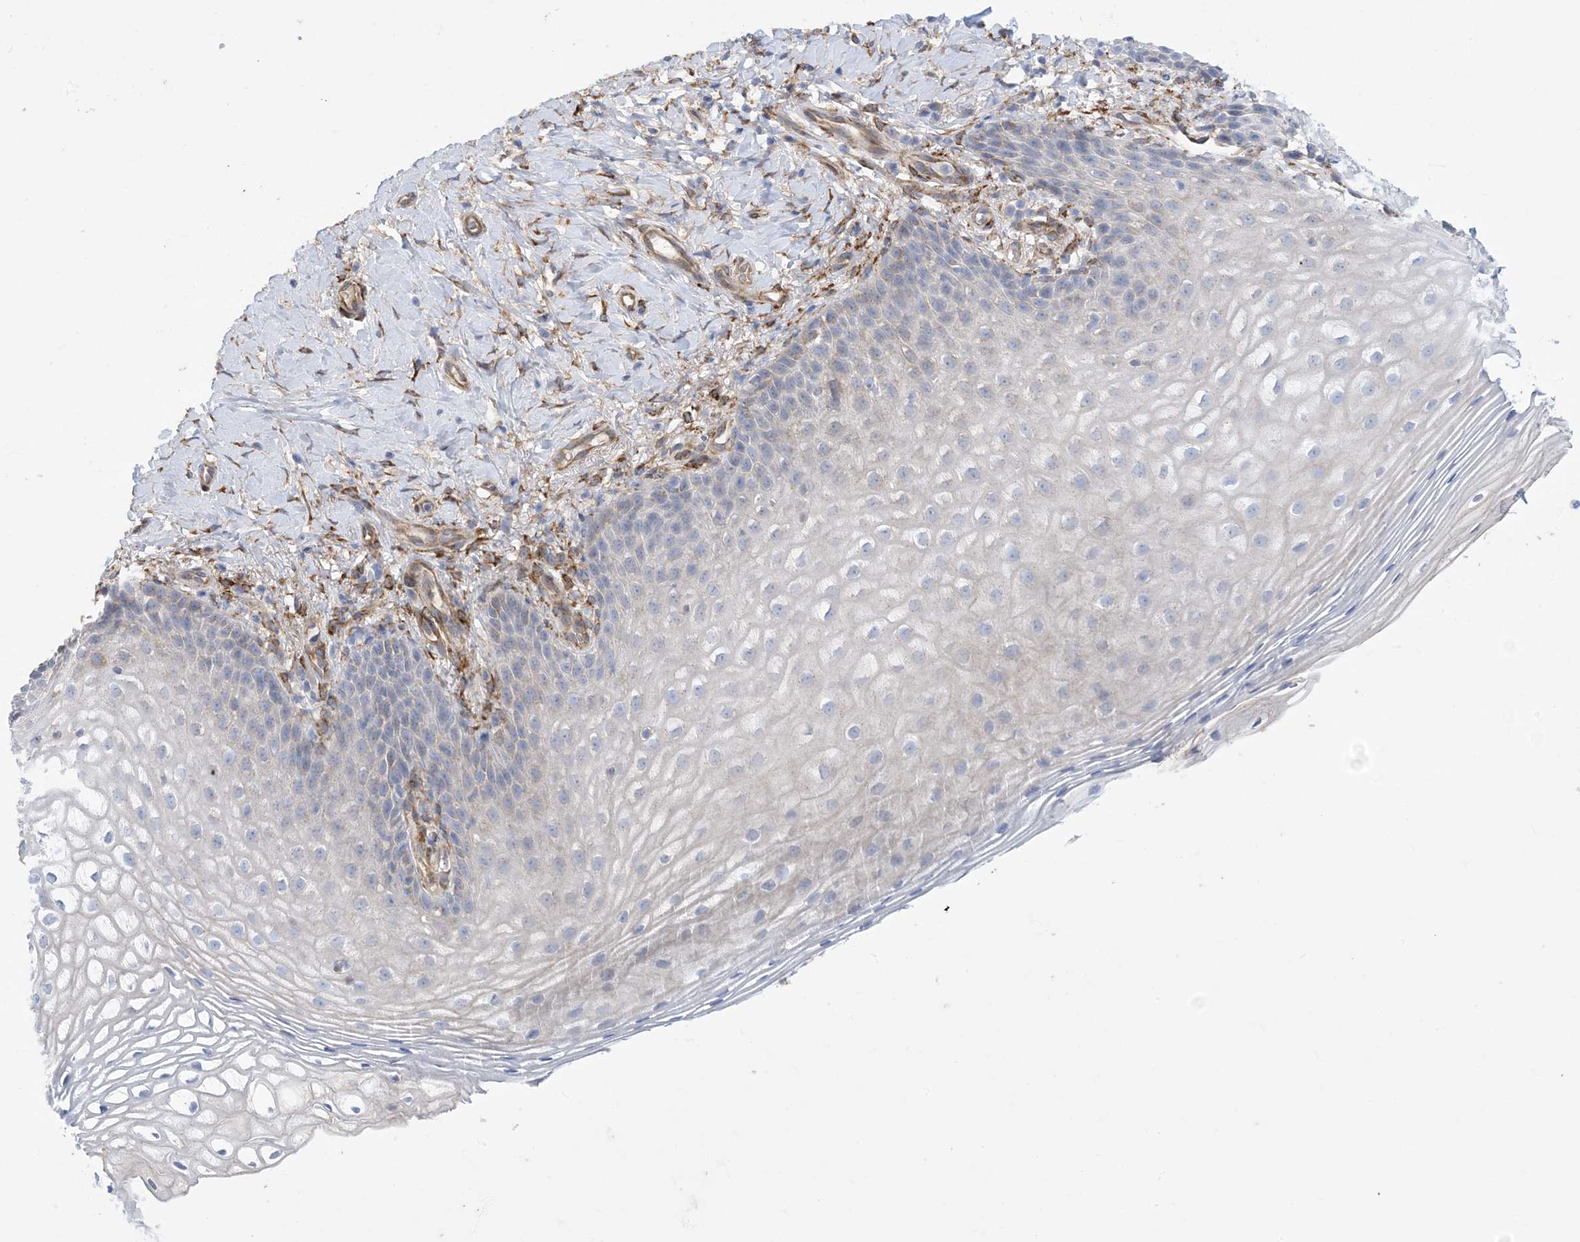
{"staining": {"intensity": "negative", "quantity": "none", "location": "none"}, "tissue": "vagina", "cell_type": "Squamous epithelial cells", "image_type": "normal", "snomed": [{"axis": "morphology", "description": "Normal tissue, NOS"}, {"axis": "topography", "description": "Vagina"}], "caption": "This is an immunohistochemistry micrograph of normal vagina. There is no expression in squamous epithelial cells.", "gene": "RBMS3", "patient": {"sex": "female", "age": 60}}